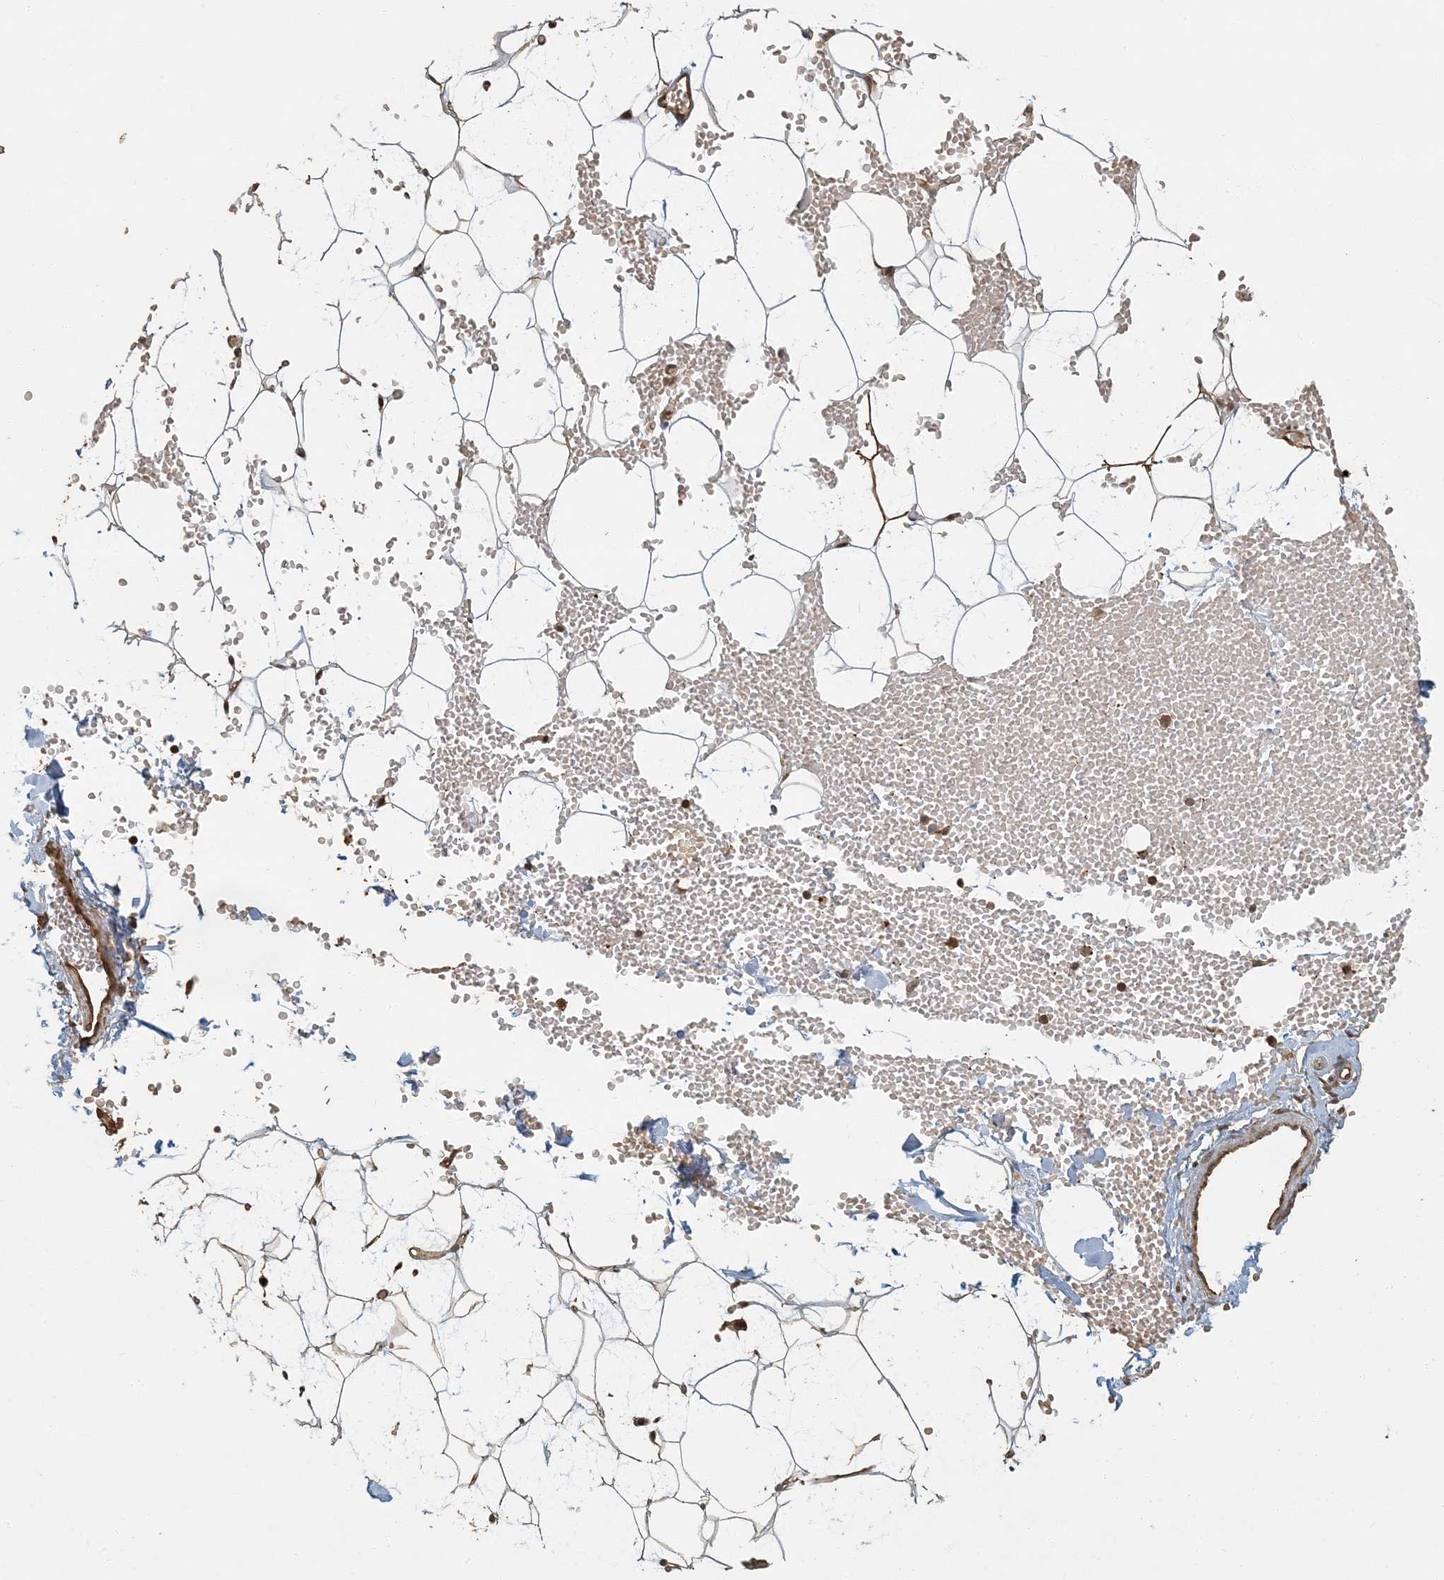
{"staining": {"intensity": "moderate", "quantity": ">75%", "location": "cytoplasmic/membranous"}, "tissue": "adipose tissue", "cell_type": "Adipocytes", "image_type": "normal", "snomed": [{"axis": "morphology", "description": "Normal tissue, NOS"}, {"axis": "topography", "description": "Breast"}], "caption": "Immunohistochemical staining of normal human adipose tissue exhibits medium levels of moderate cytoplasmic/membranous staining in about >75% of adipocytes. Nuclei are stained in blue.", "gene": "AK9", "patient": {"sex": "female", "age": 23}}